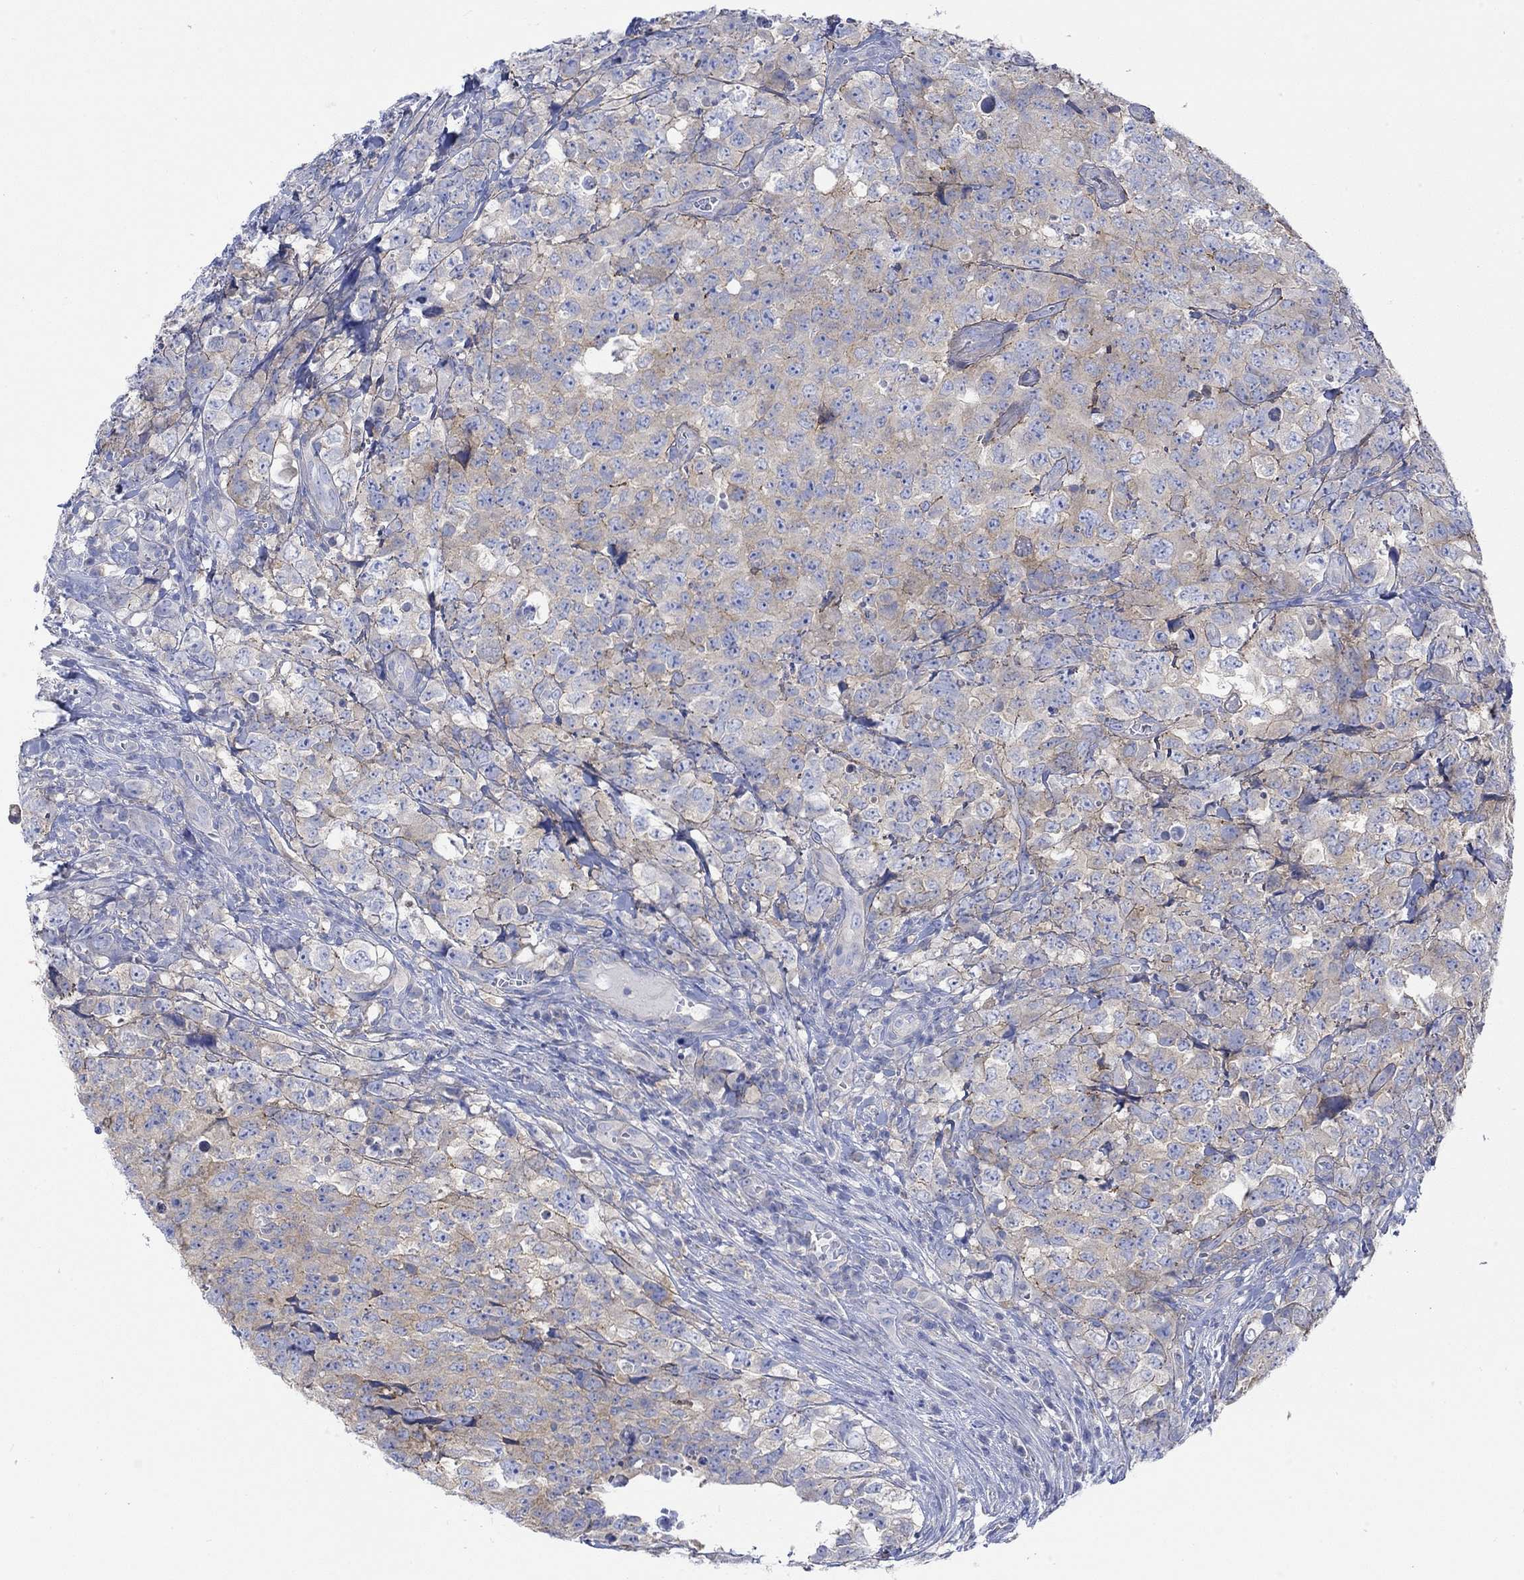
{"staining": {"intensity": "negative", "quantity": "none", "location": "none"}, "tissue": "testis cancer", "cell_type": "Tumor cells", "image_type": "cancer", "snomed": [{"axis": "morphology", "description": "Carcinoma, Embryonal, NOS"}, {"axis": "topography", "description": "Testis"}], "caption": "DAB (3,3'-diaminobenzidine) immunohistochemical staining of human testis cancer shows no significant expression in tumor cells.", "gene": "REEP6", "patient": {"sex": "male", "age": 23}}